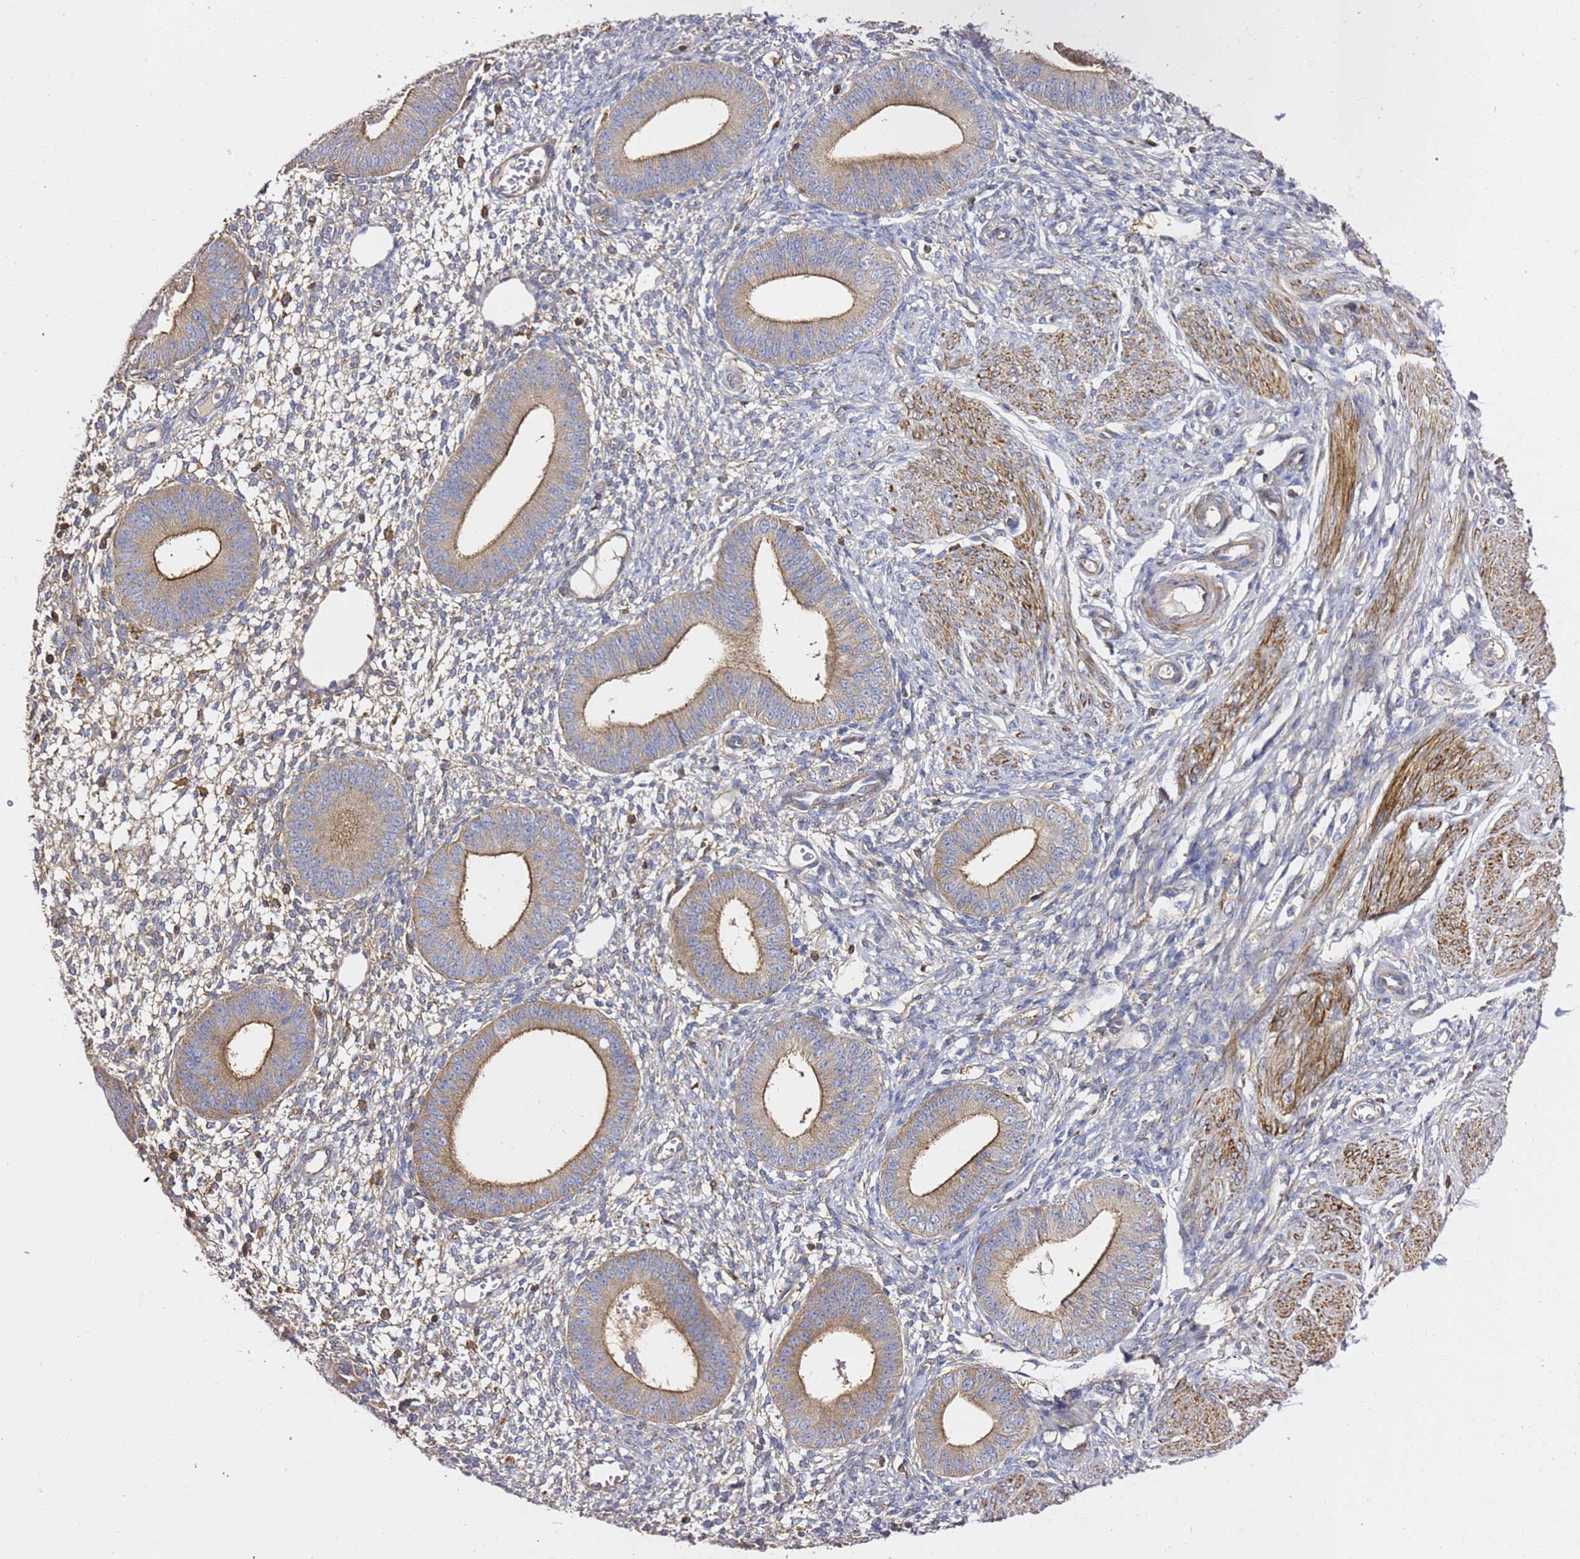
{"staining": {"intensity": "weak", "quantity": "<25%", "location": "cytoplasmic/membranous"}, "tissue": "endometrium", "cell_type": "Cells in endometrial stroma", "image_type": "normal", "snomed": [{"axis": "morphology", "description": "Normal tissue, NOS"}, {"axis": "topography", "description": "Endometrium"}], "caption": "Immunohistochemistry micrograph of benign endometrium stained for a protein (brown), which reveals no staining in cells in endometrial stroma.", "gene": "ZFP36L2", "patient": {"sex": "female", "age": 49}}